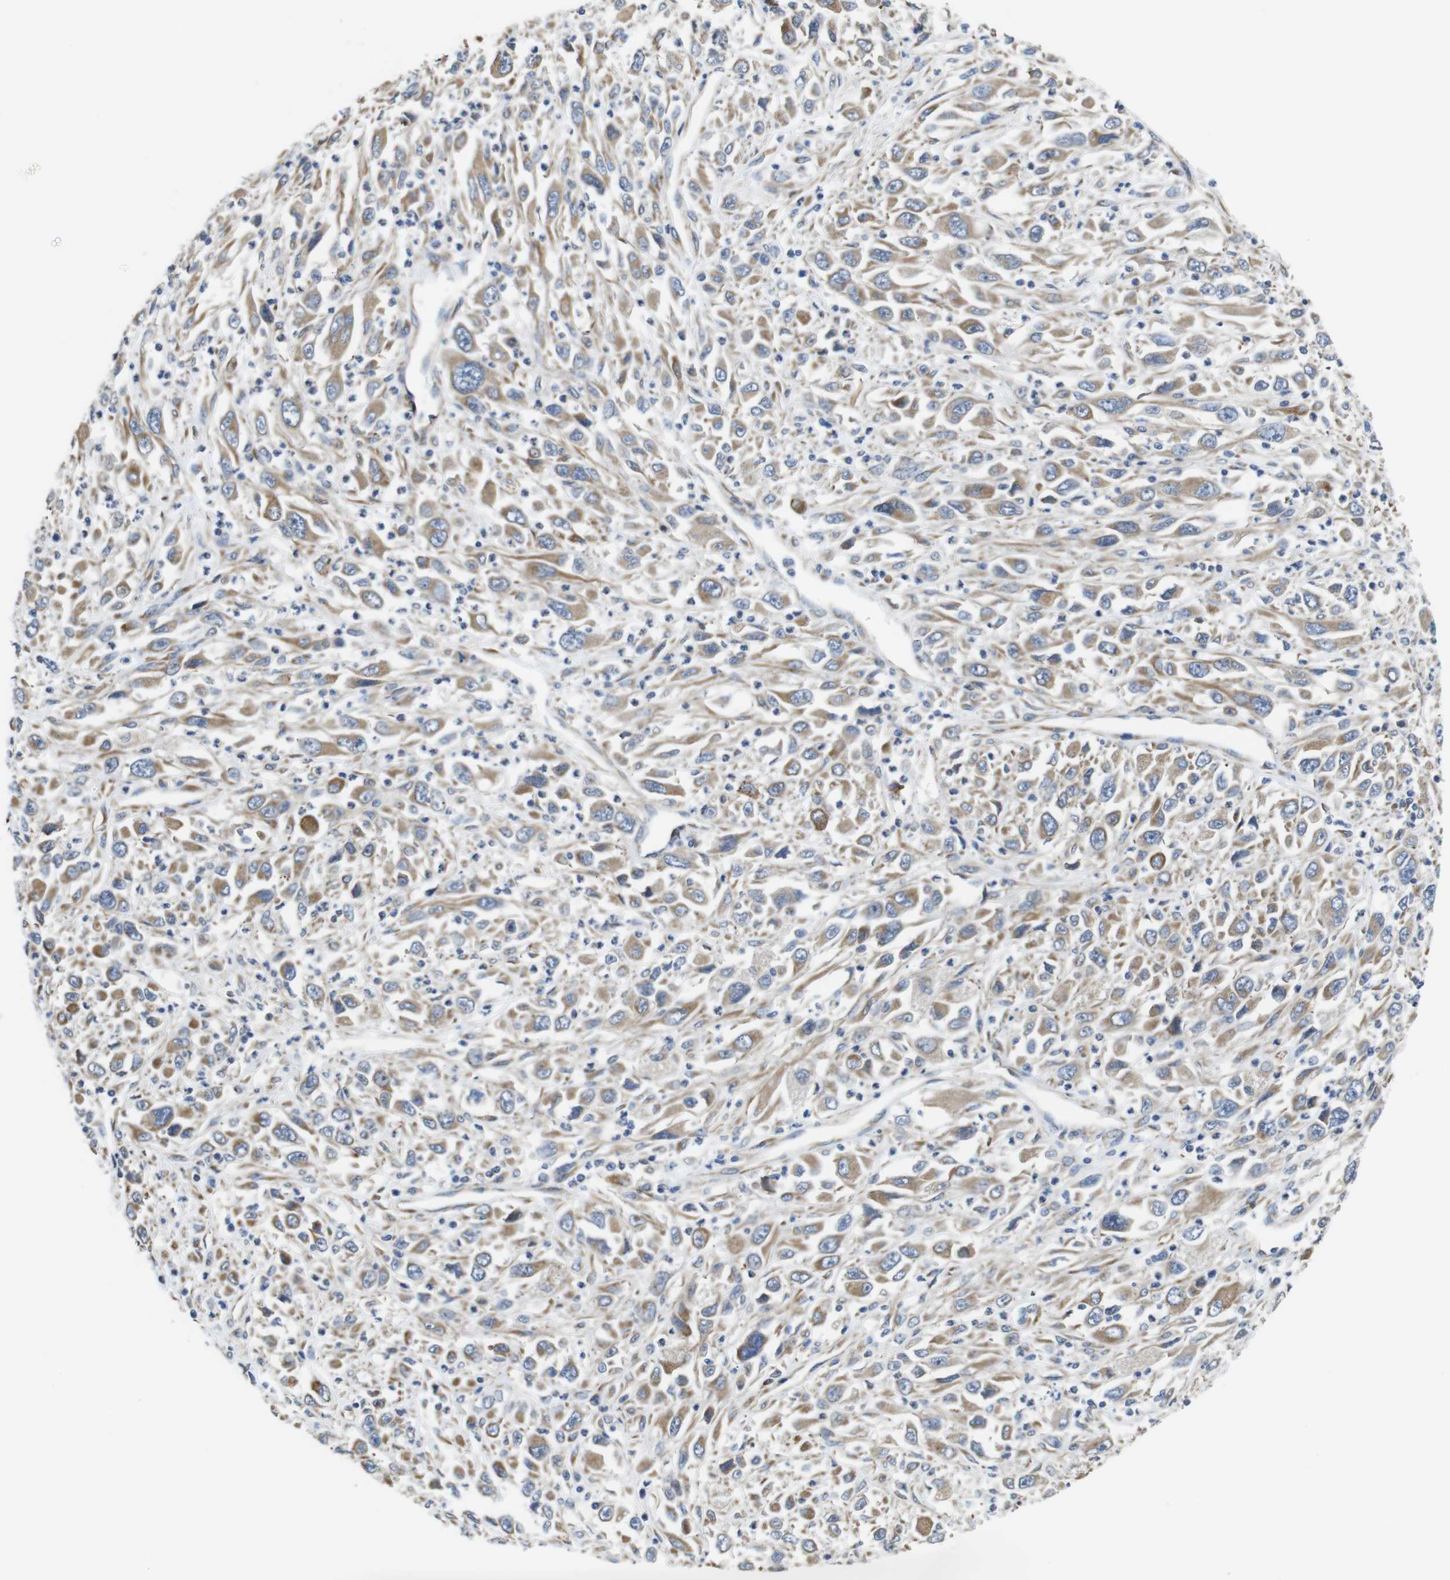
{"staining": {"intensity": "moderate", "quantity": "25%-75%", "location": "cytoplasmic/membranous"}, "tissue": "melanoma", "cell_type": "Tumor cells", "image_type": "cancer", "snomed": [{"axis": "morphology", "description": "Malignant melanoma, Metastatic site"}, {"axis": "topography", "description": "Skin"}], "caption": "Melanoma stained with immunohistochemistry shows moderate cytoplasmic/membranous expression in approximately 25%-75% of tumor cells.", "gene": "POMK", "patient": {"sex": "female", "age": 56}}